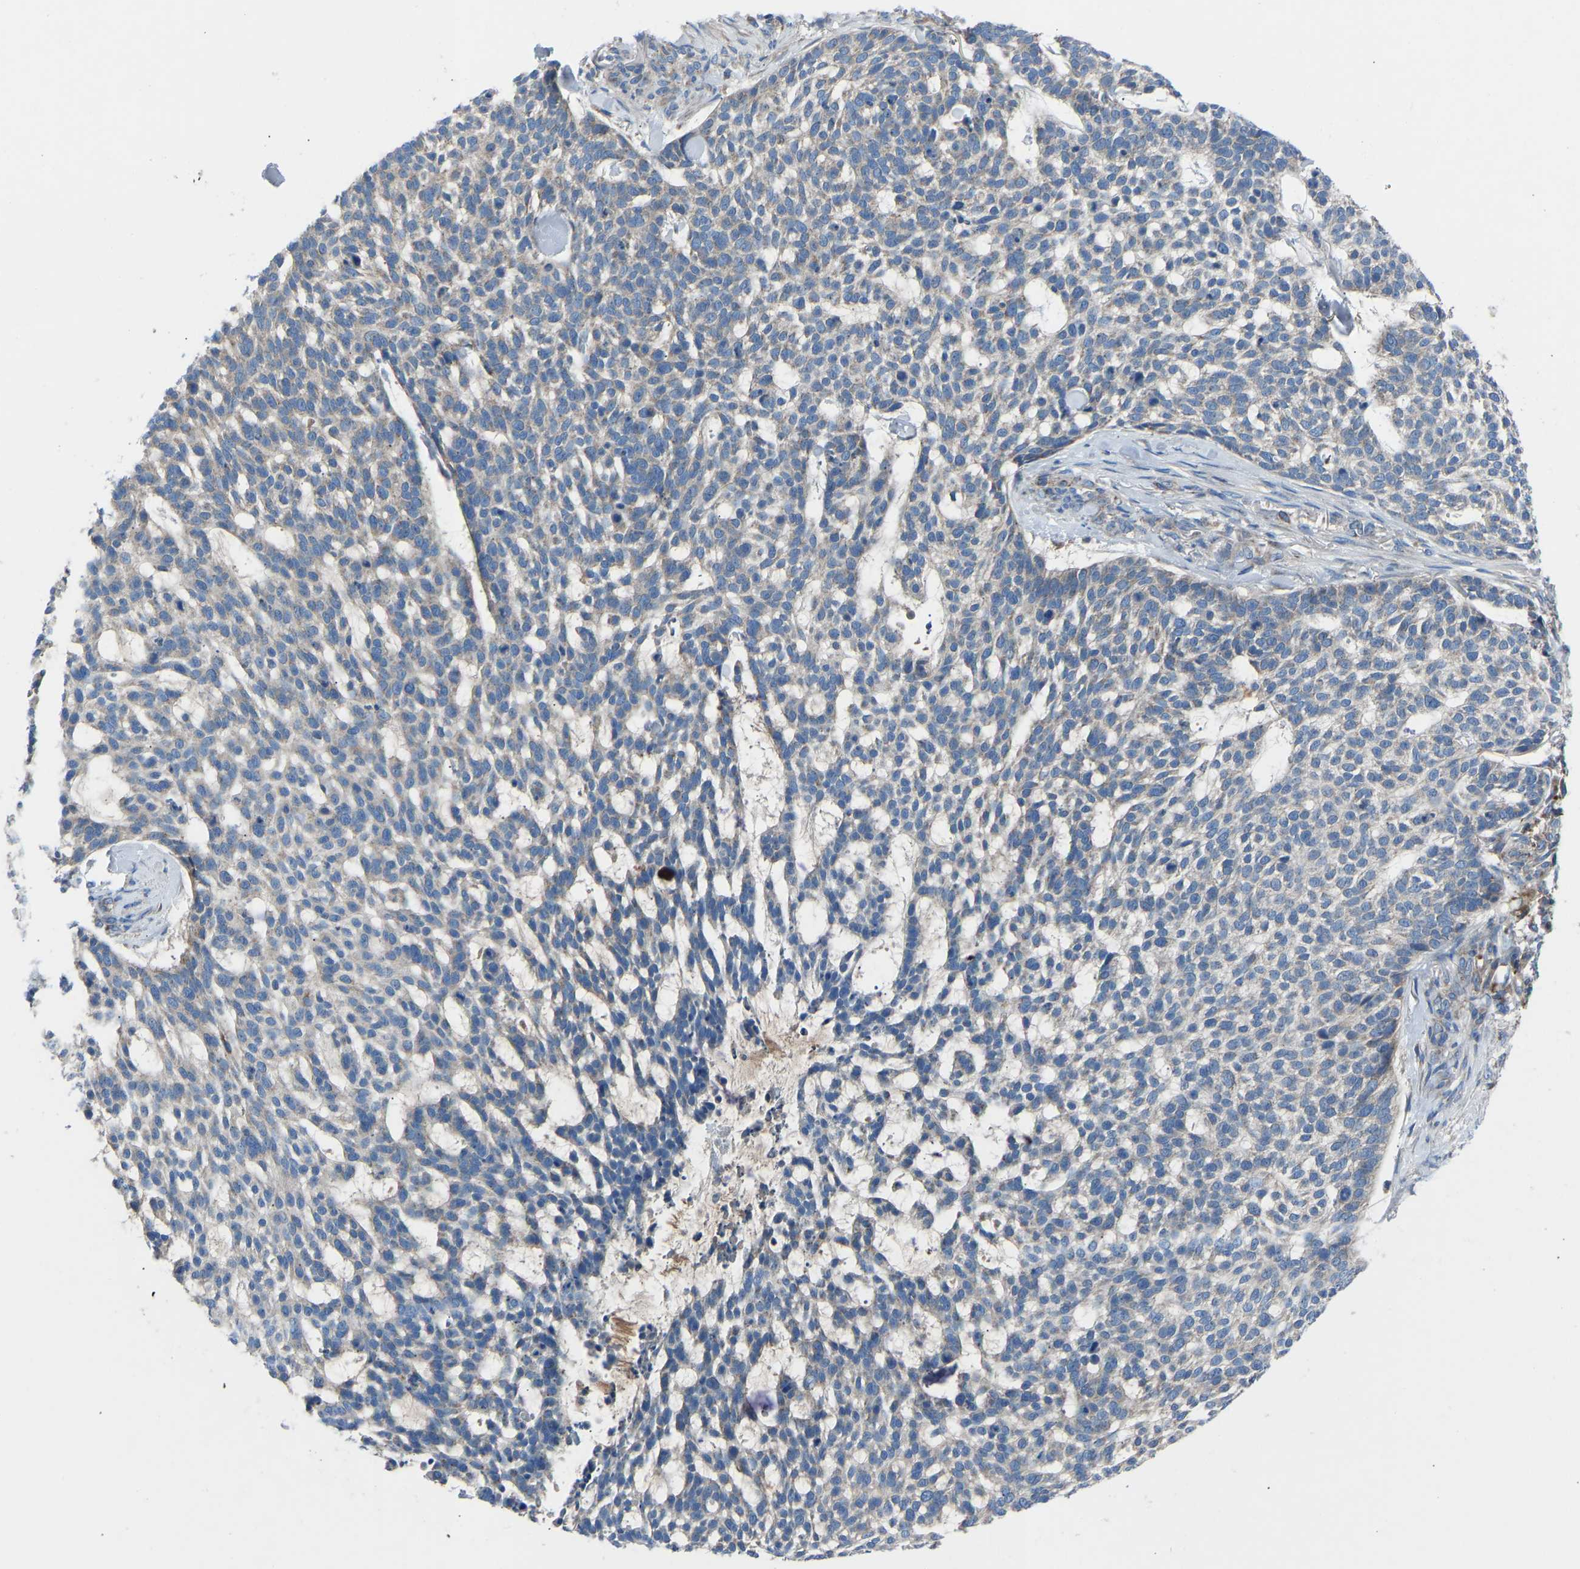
{"staining": {"intensity": "weak", "quantity": "<25%", "location": "cytoplasmic/membranous"}, "tissue": "skin cancer", "cell_type": "Tumor cells", "image_type": "cancer", "snomed": [{"axis": "morphology", "description": "Basal cell carcinoma"}, {"axis": "topography", "description": "Skin"}], "caption": "Skin cancer was stained to show a protein in brown. There is no significant staining in tumor cells.", "gene": "GRK6", "patient": {"sex": "female", "age": 64}}